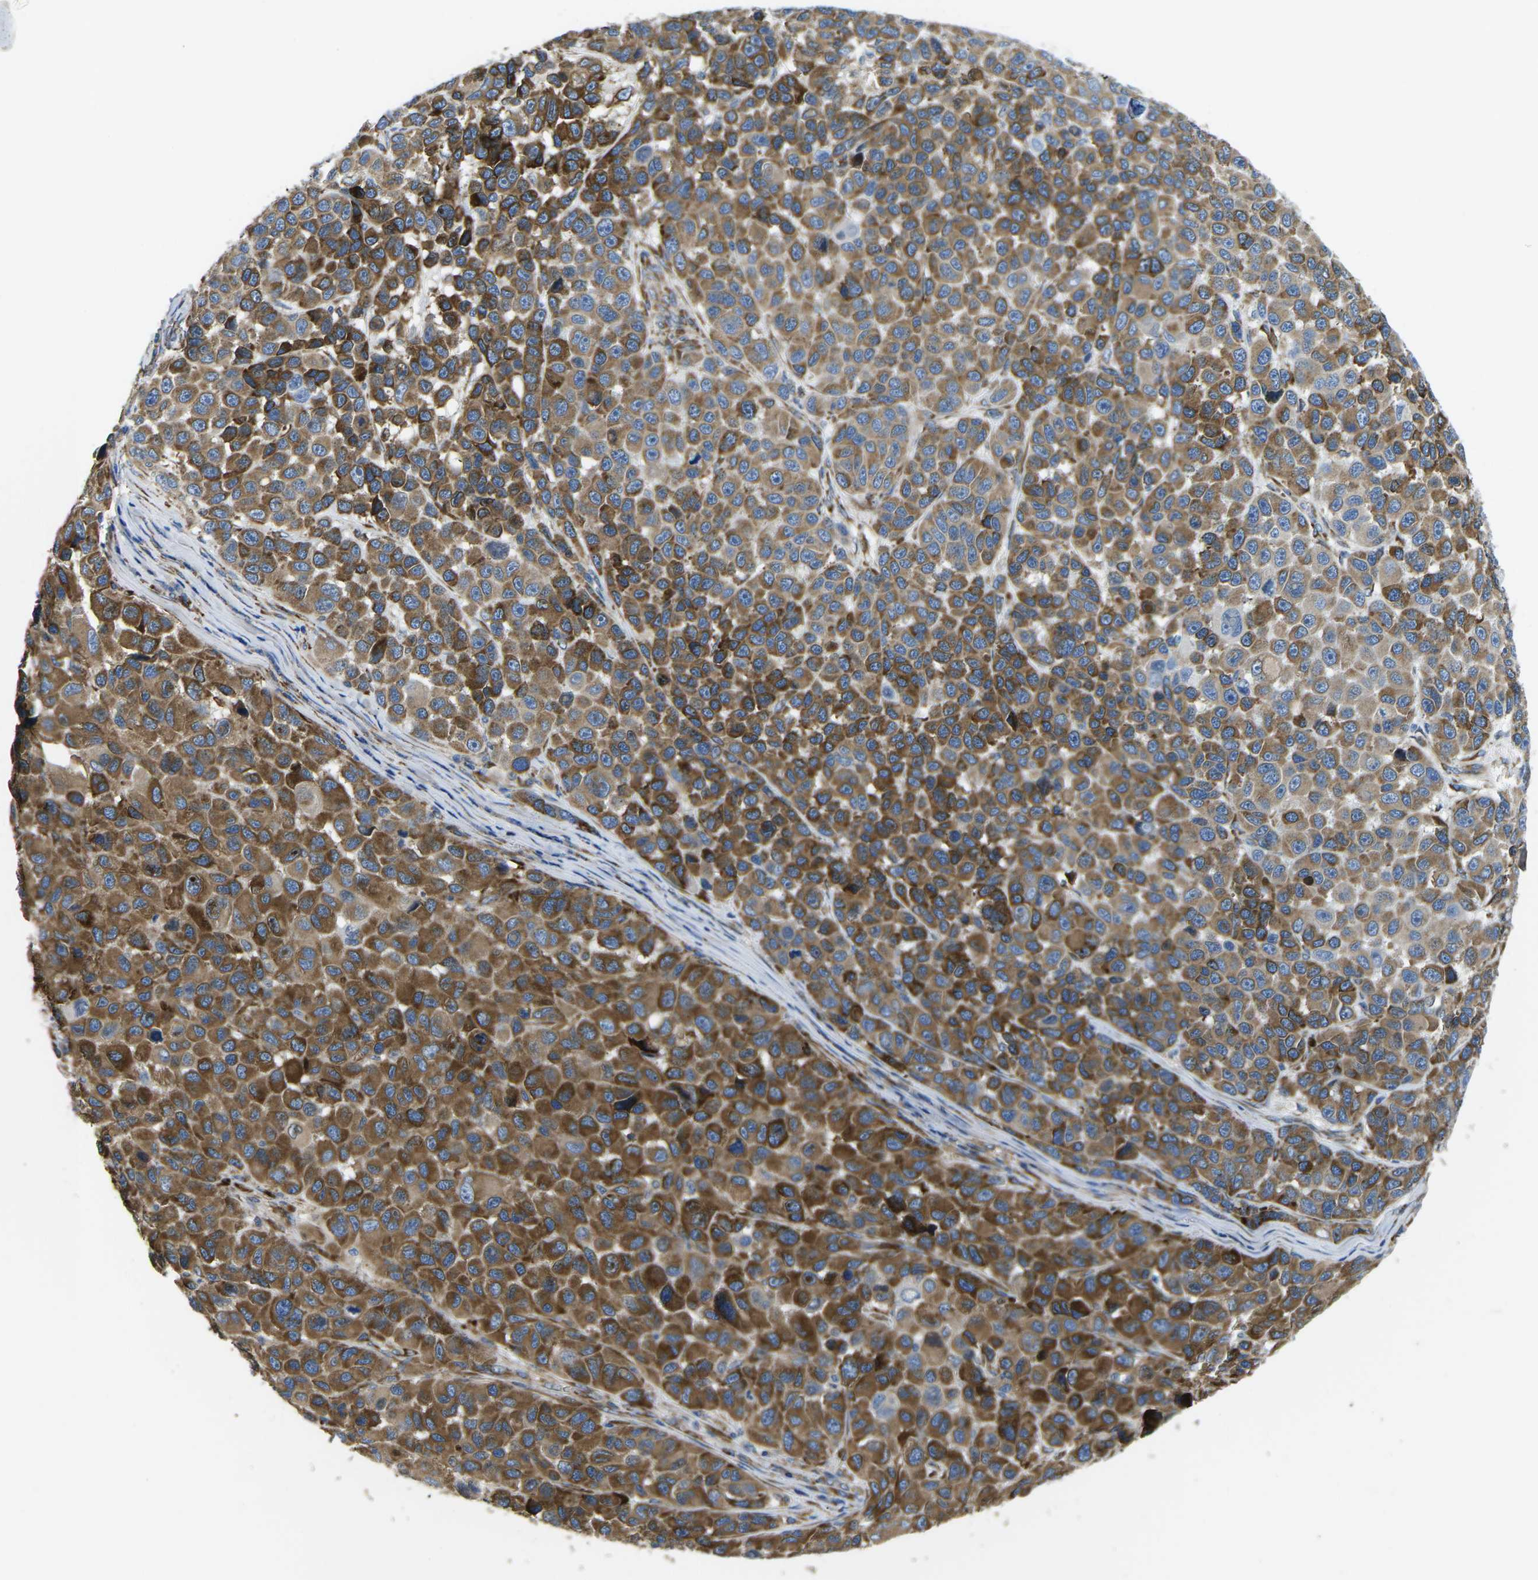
{"staining": {"intensity": "moderate", "quantity": ">75%", "location": "cytoplasmic/membranous"}, "tissue": "melanoma", "cell_type": "Tumor cells", "image_type": "cancer", "snomed": [{"axis": "morphology", "description": "Malignant melanoma, NOS"}, {"axis": "topography", "description": "Skin"}], "caption": "Malignant melanoma was stained to show a protein in brown. There is medium levels of moderate cytoplasmic/membranous expression in about >75% of tumor cells. (DAB IHC with brightfield microscopy, high magnification).", "gene": "PDZD8", "patient": {"sex": "male", "age": 53}}